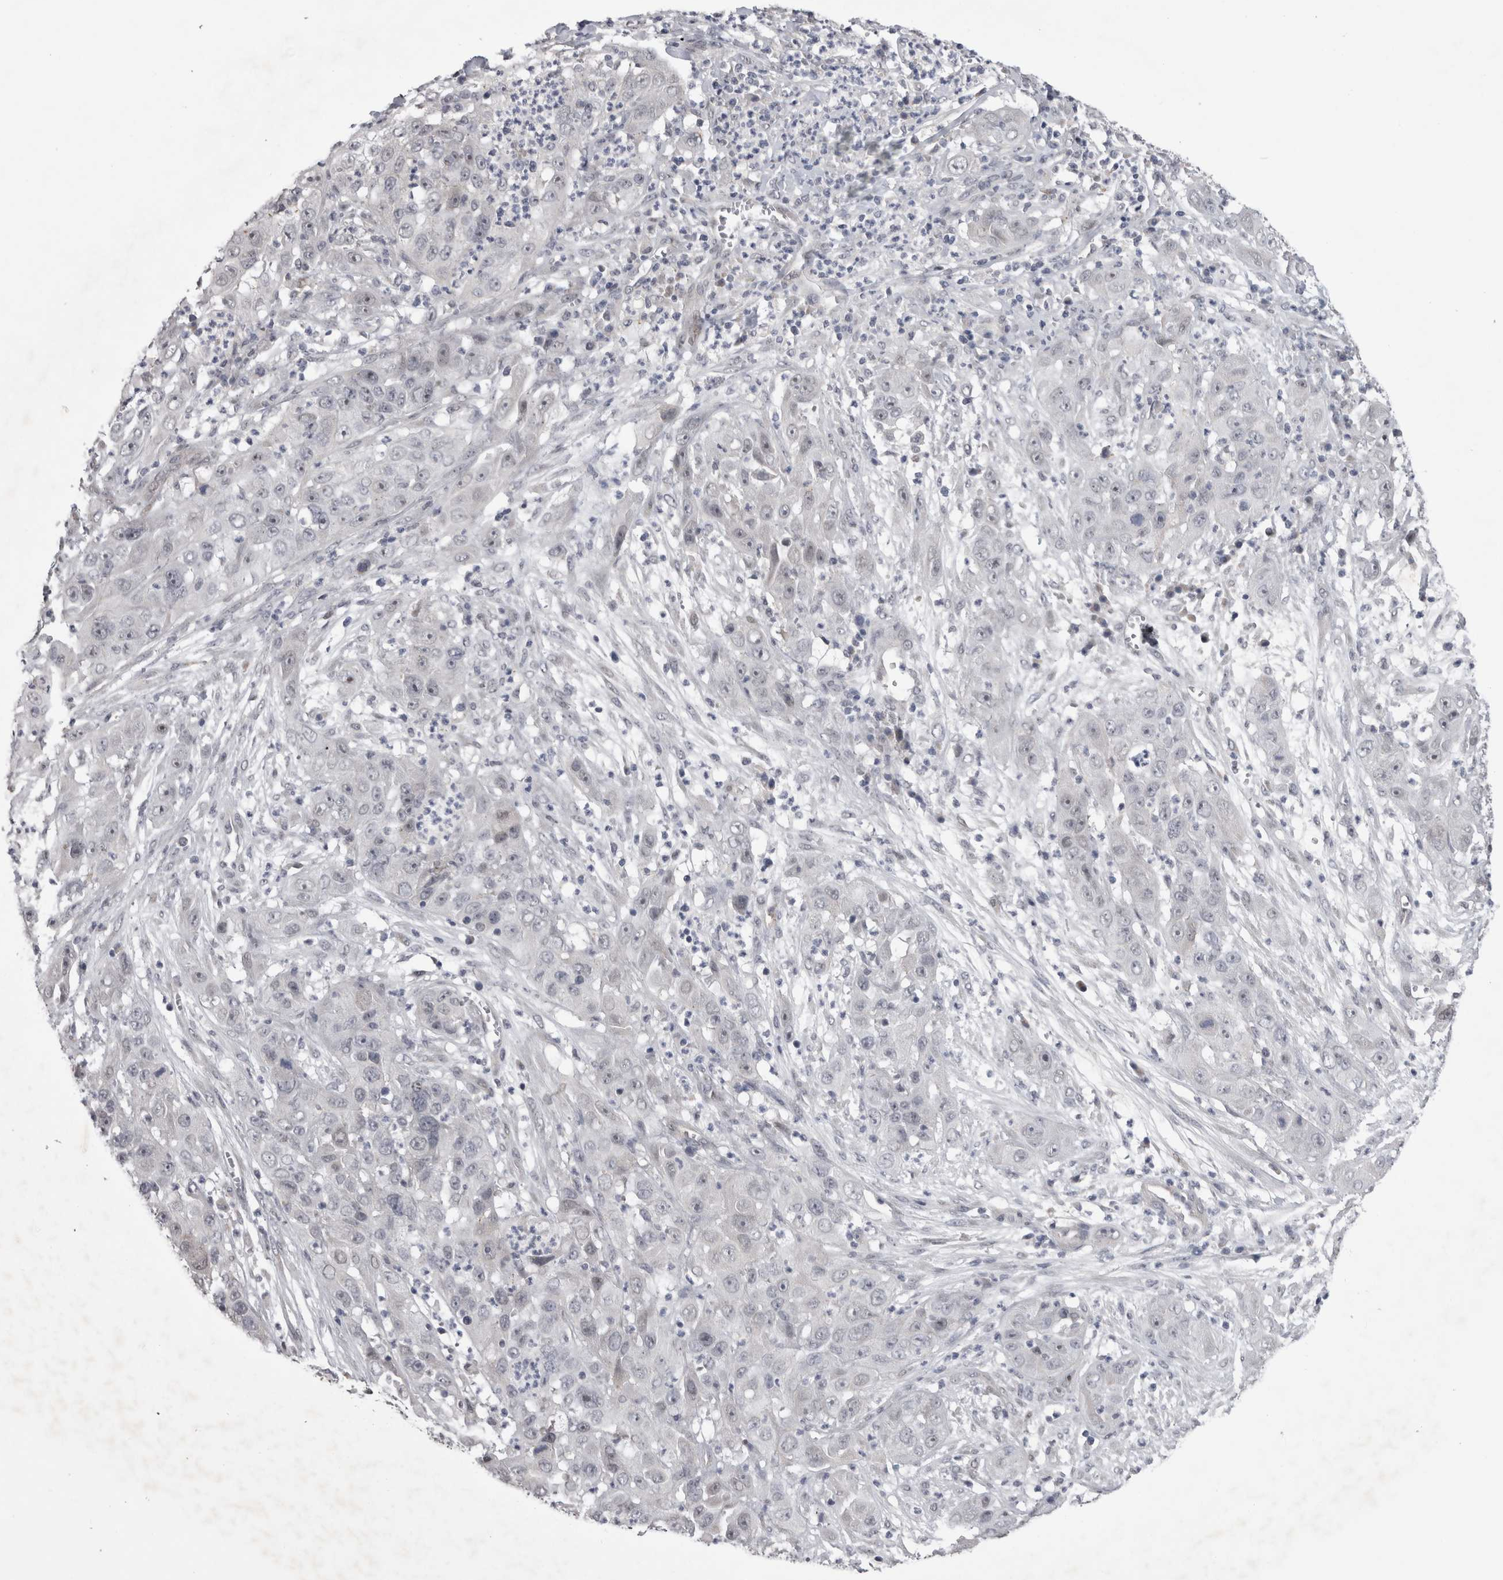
{"staining": {"intensity": "negative", "quantity": "none", "location": "none"}, "tissue": "cervical cancer", "cell_type": "Tumor cells", "image_type": "cancer", "snomed": [{"axis": "morphology", "description": "Squamous cell carcinoma, NOS"}, {"axis": "topography", "description": "Cervix"}], "caption": "Tumor cells show no significant positivity in cervical cancer (squamous cell carcinoma). (Brightfield microscopy of DAB immunohistochemistry at high magnification).", "gene": "IFI44", "patient": {"sex": "female", "age": 32}}